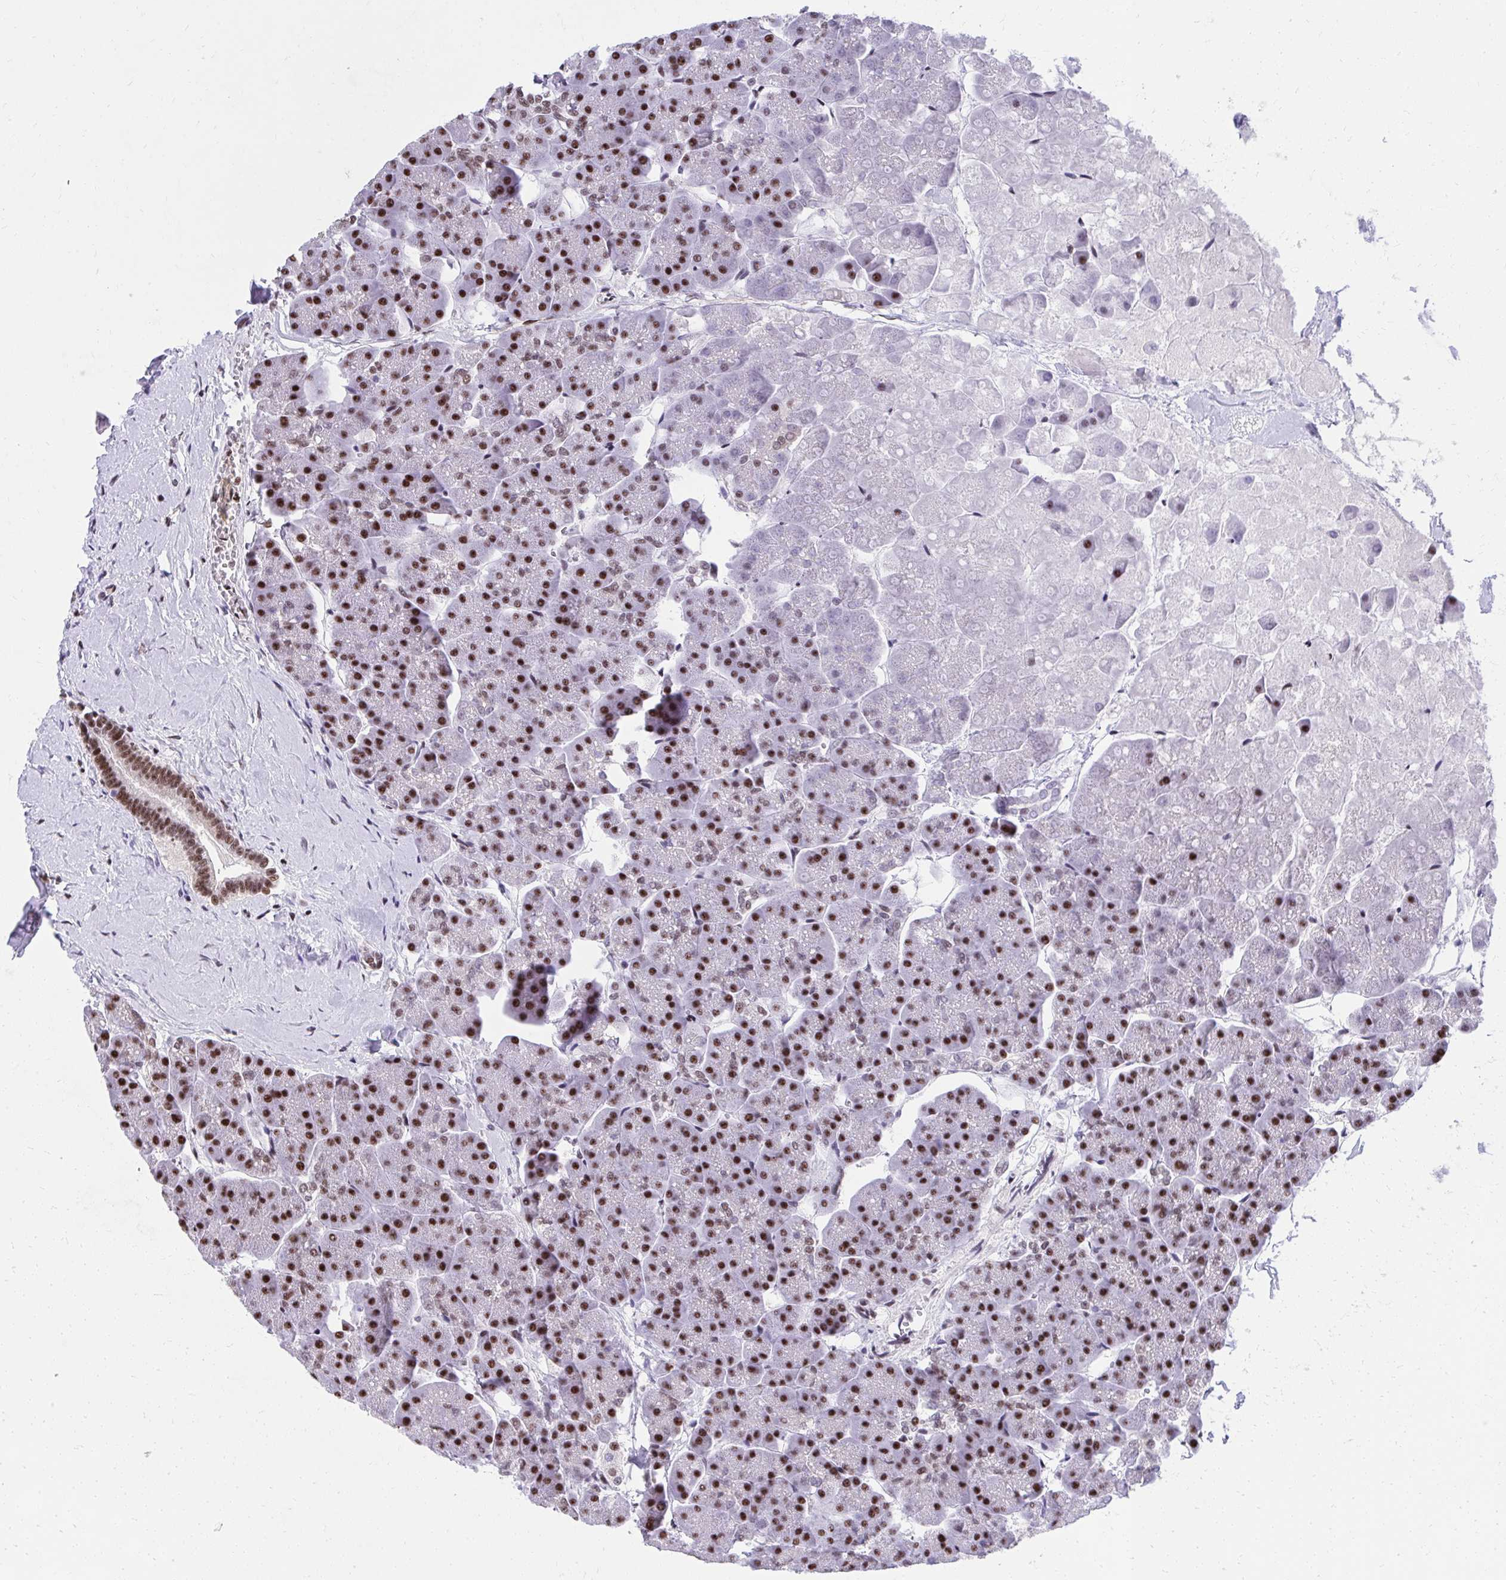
{"staining": {"intensity": "strong", "quantity": ">75%", "location": "nuclear"}, "tissue": "pancreas", "cell_type": "Exocrine glandular cells", "image_type": "normal", "snomed": [{"axis": "morphology", "description": "Normal tissue, NOS"}, {"axis": "topography", "description": "Pancreas"}, {"axis": "topography", "description": "Peripheral nerve tissue"}], "caption": "Approximately >75% of exocrine glandular cells in normal pancreas exhibit strong nuclear protein staining as visualized by brown immunohistochemical staining.", "gene": "SYNE4", "patient": {"sex": "male", "age": 54}}